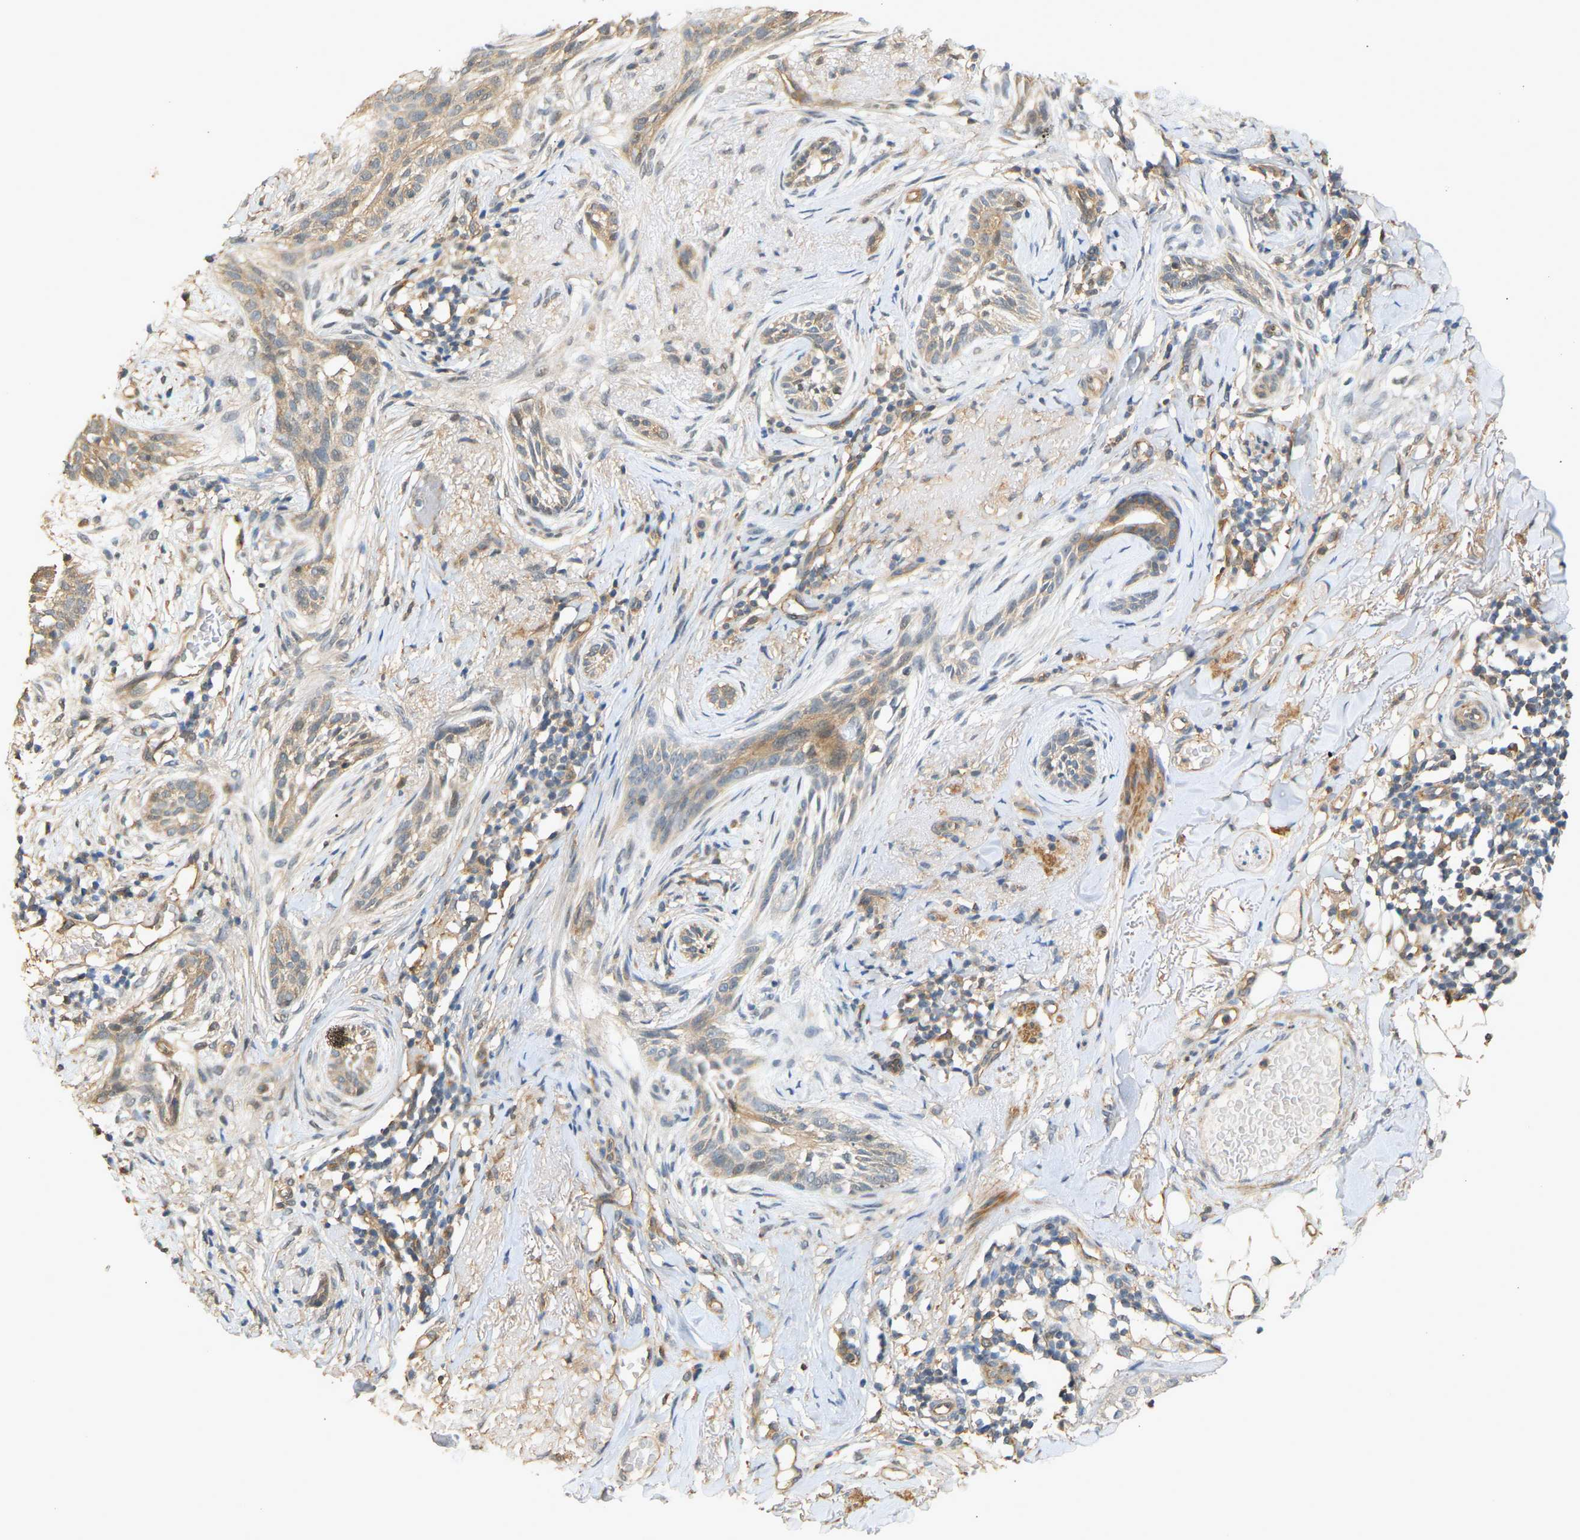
{"staining": {"intensity": "weak", "quantity": ">75%", "location": "cytoplasmic/membranous"}, "tissue": "skin cancer", "cell_type": "Tumor cells", "image_type": "cancer", "snomed": [{"axis": "morphology", "description": "Basal cell carcinoma"}, {"axis": "topography", "description": "Skin"}], "caption": "Immunohistochemical staining of human skin cancer exhibits weak cytoplasmic/membranous protein positivity in approximately >75% of tumor cells. (Brightfield microscopy of DAB IHC at high magnification).", "gene": "RGL1", "patient": {"sex": "female", "age": 88}}